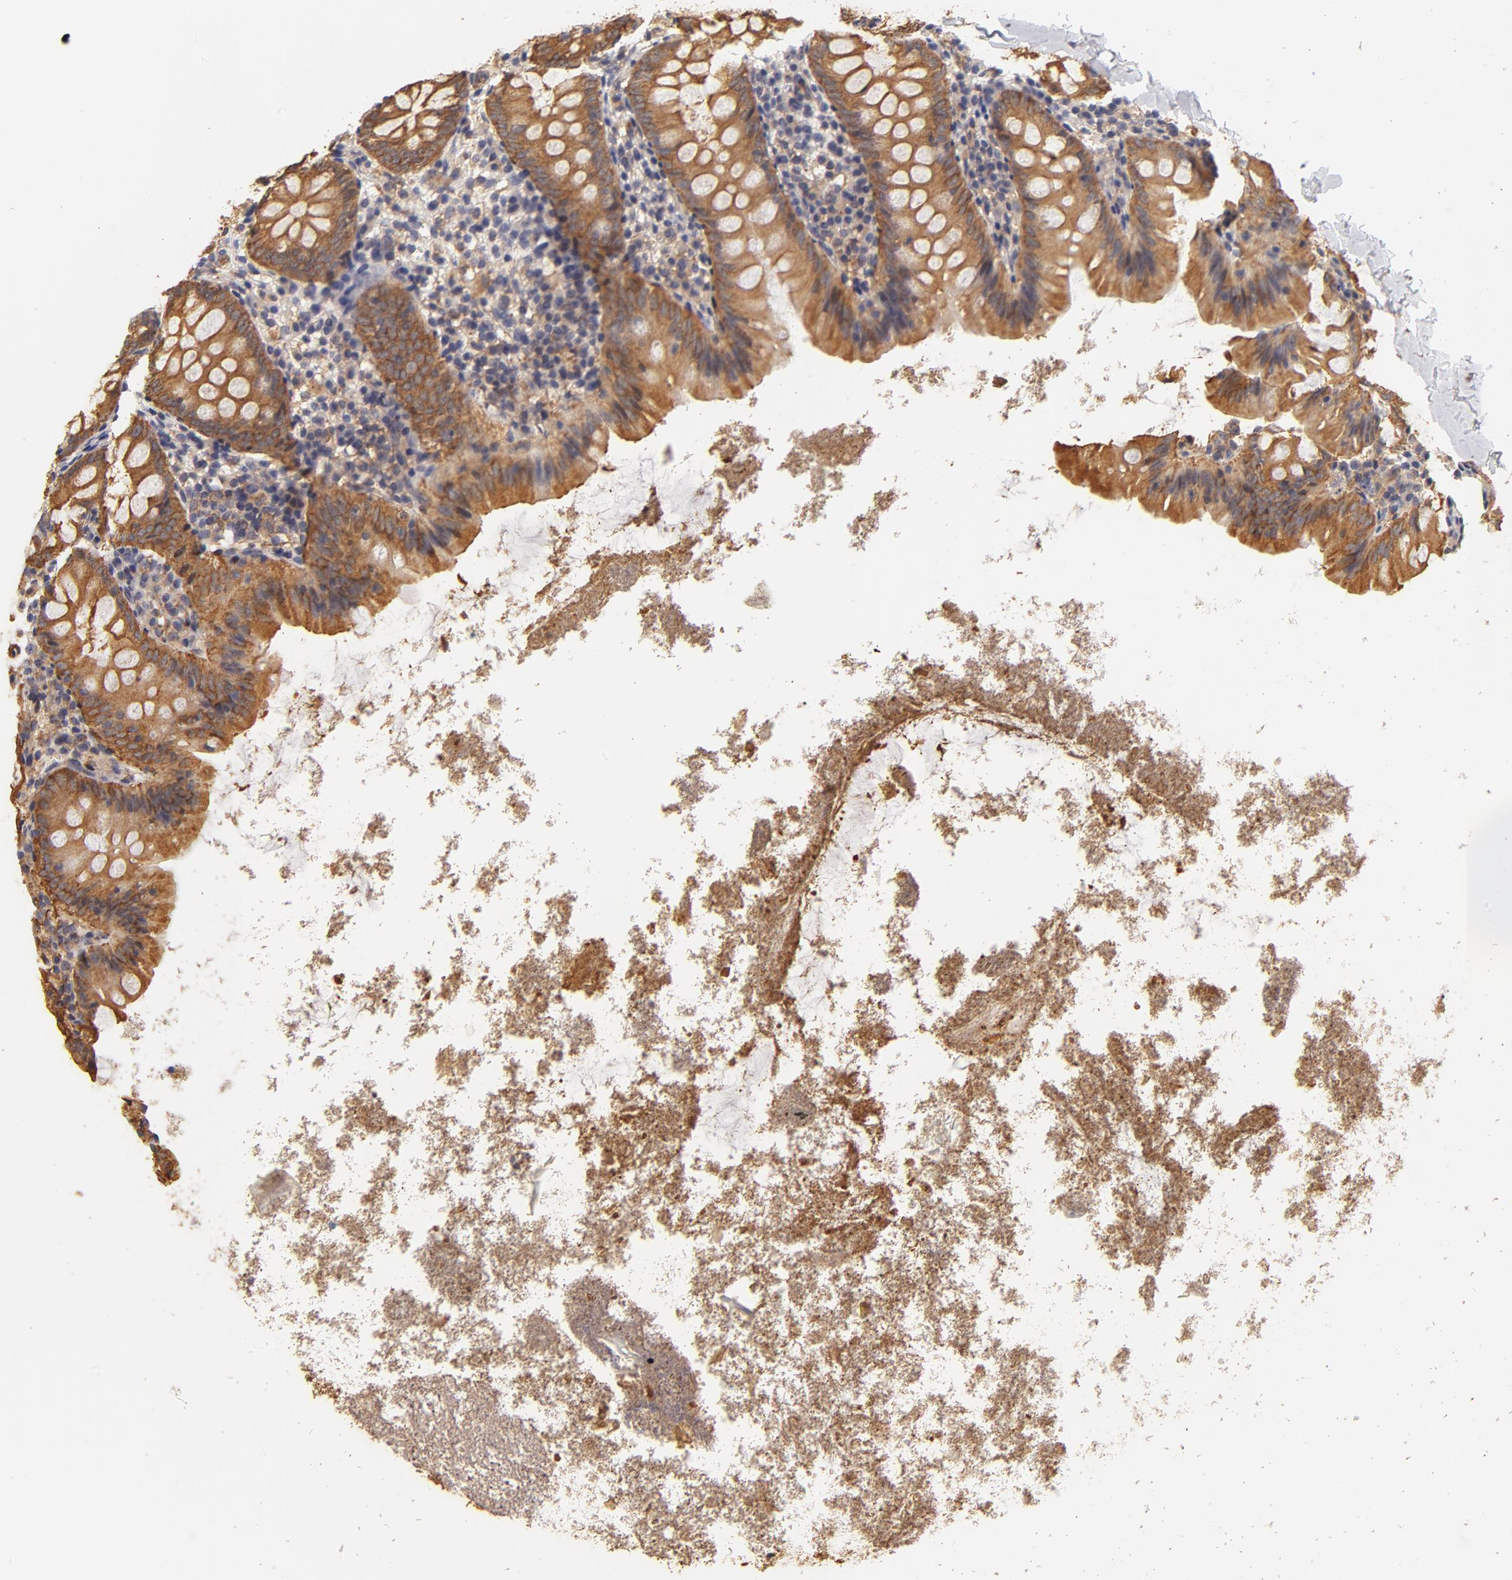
{"staining": {"intensity": "strong", "quantity": ">75%", "location": "cytoplasmic/membranous"}, "tissue": "appendix", "cell_type": "Glandular cells", "image_type": "normal", "snomed": [{"axis": "morphology", "description": "Normal tissue, NOS"}, {"axis": "topography", "description": "Appendix"}], "caption": "Appendix stained for a protein (brown) shows strong cytoplasmic/membranous positive staining in about >75% of glandular cells.", "gene": "FCMR", "patient": {"sex": "female", "age": 9}}